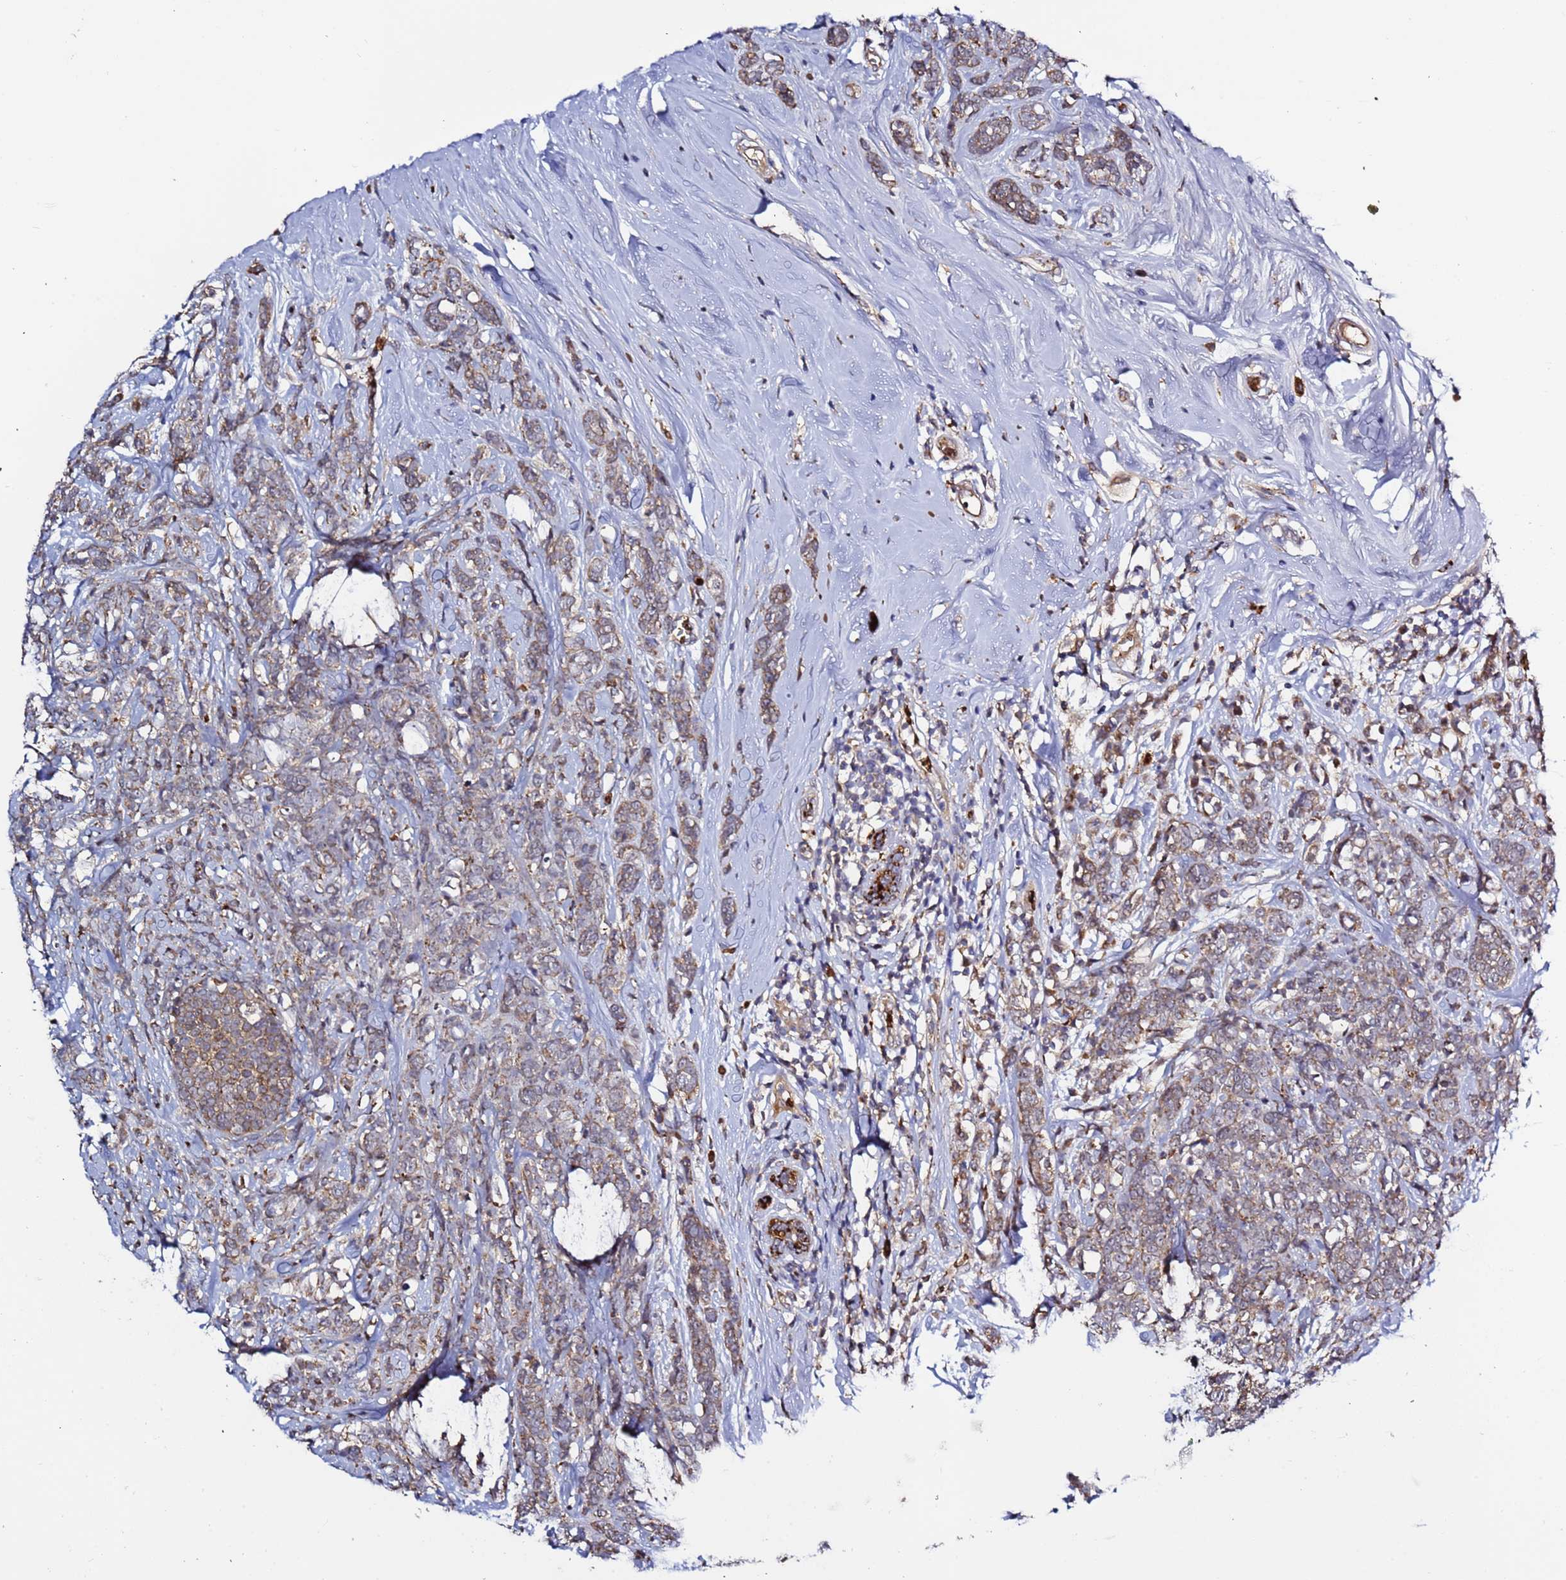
{"staining": {"intensity": "weak", "quantity": ">75%", "location": "cytoplasmic/membranous"}, "tissue": "breast cancer", "cell_type": "Tumor cells", "image_type": "cancer", "snomed": [{"axis": "morphology", "description": "Lobular carcinoma"}, {"axis": "topography", "description": "Breast"}], "caption": "This histopathology image reveals immunohistochemistry staining of breast cancer (lobular carcinoma), with low weak cytoplasmic/membranous positivity in approximately >75% of tumor cells.", "gene": "VPS36", "patient": {"sex": "female", "age": 58}}